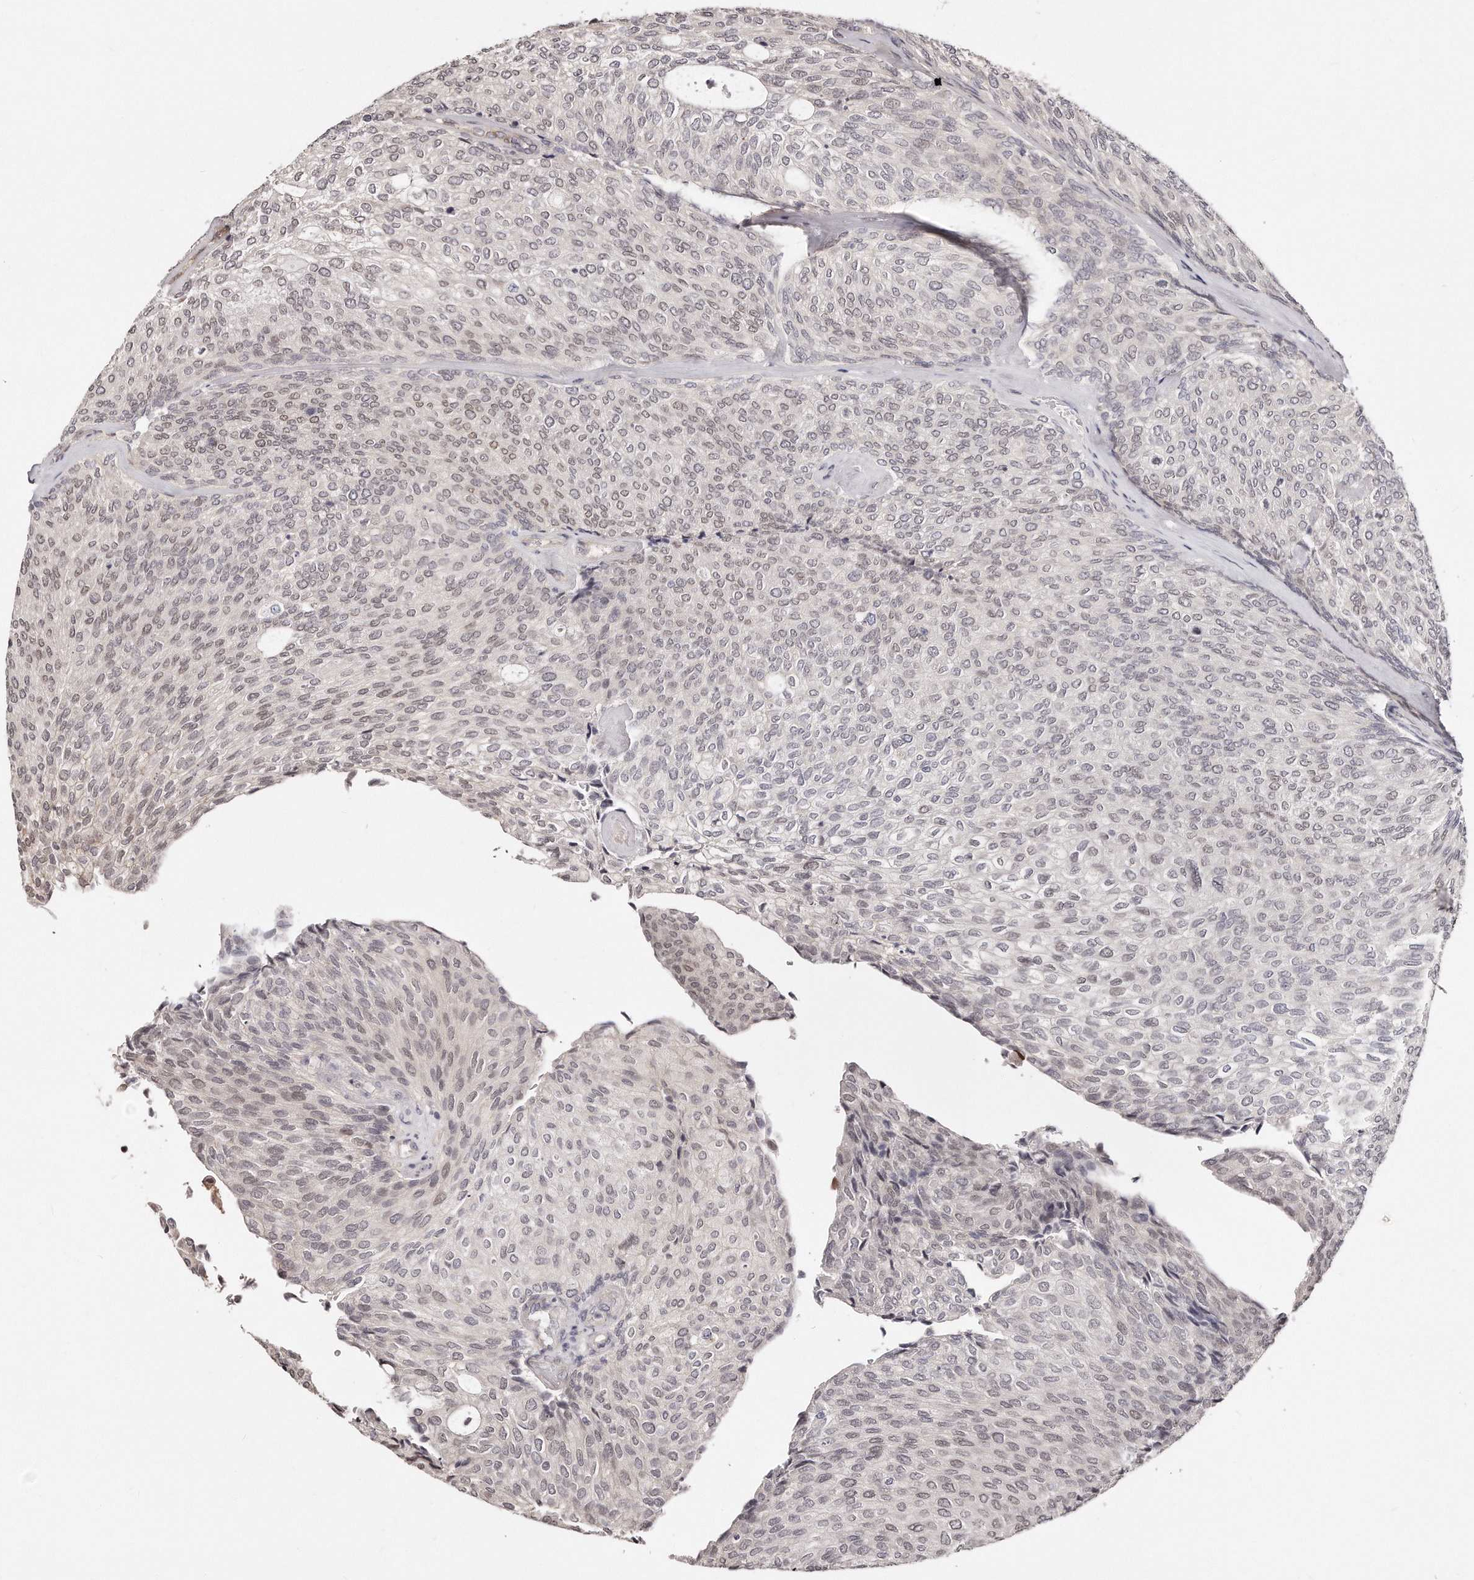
{"staining": {"intensity": "weak", "quantity": "<25%", "location": "nuclear"}, "tissue": "urothelial cancer", "cell_type": "Tumor cells", "image_type": "cancer", "snomed": [{"axis": "morphology", "description": "Urothelial carcinoma, Low grade"}, {"axis": "topography", "description": "Urinary bladder"}], "caption": "A micrograph of human urothelial cancer is negative for staining in tumor cells.", "gene": "CASZ1", "patient": {"sex": "female", "age": 79}}